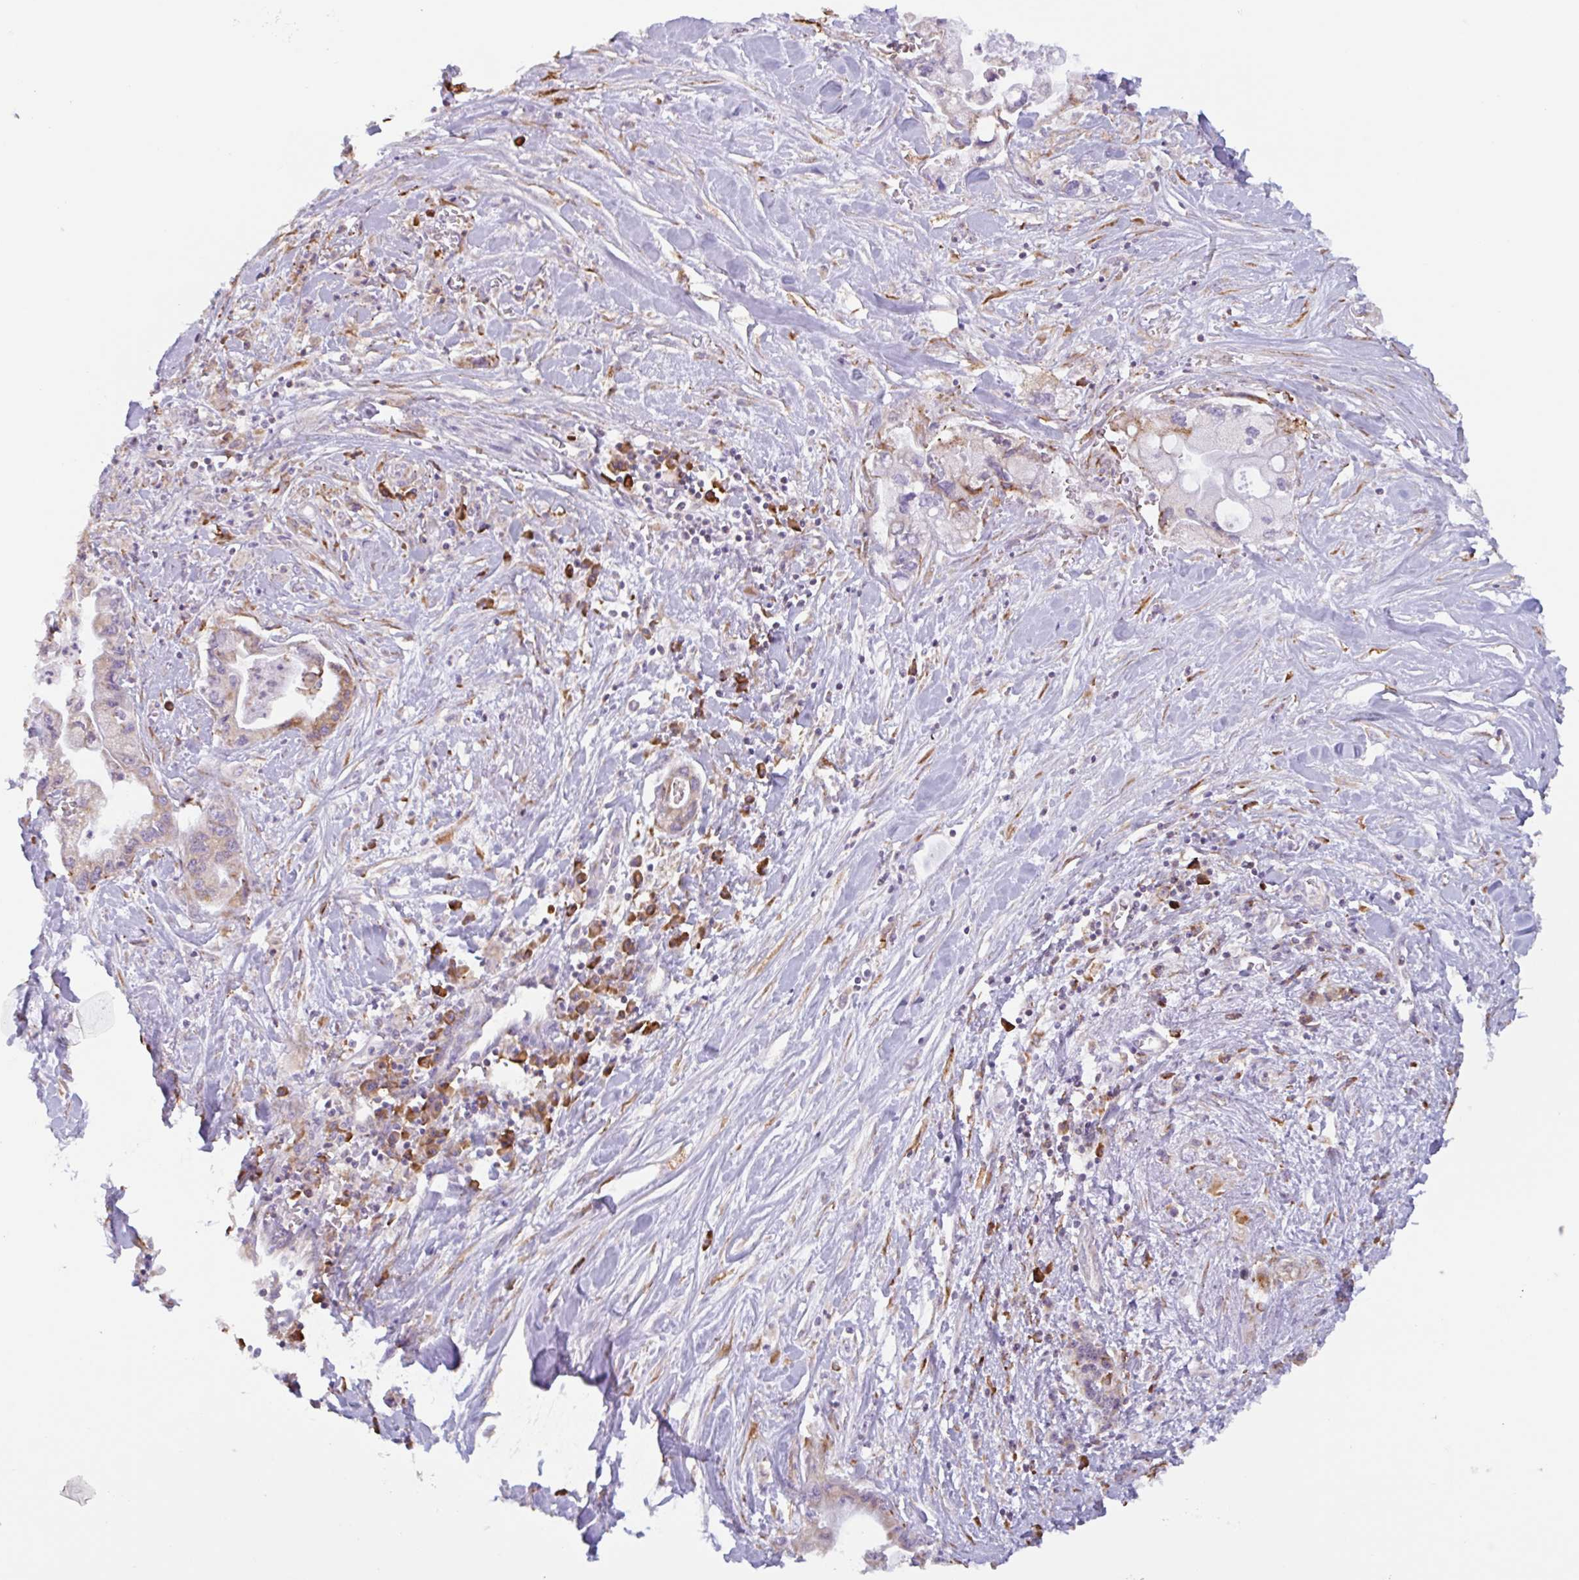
{"staining": {"intensity": "weak", "quantity": "<25%", "location": "cytoplasmic/membranous"}, "tissue": "pancreatic cancer", "cell_type": "Tumor cells", "image_type": "cancer", "snomed": [{"axis": "morphology", "description": "Adenocarcinoma, NOS"}, {"axis": "topography", "description": "Pancreas"}], "caption": "Immunohistochemical staining of human pancreatic adenocarcinoma exhibits no significant positivity in tumor cells.", "gene": "DOK4", "patient": {"sex": "male", "age": 61}}